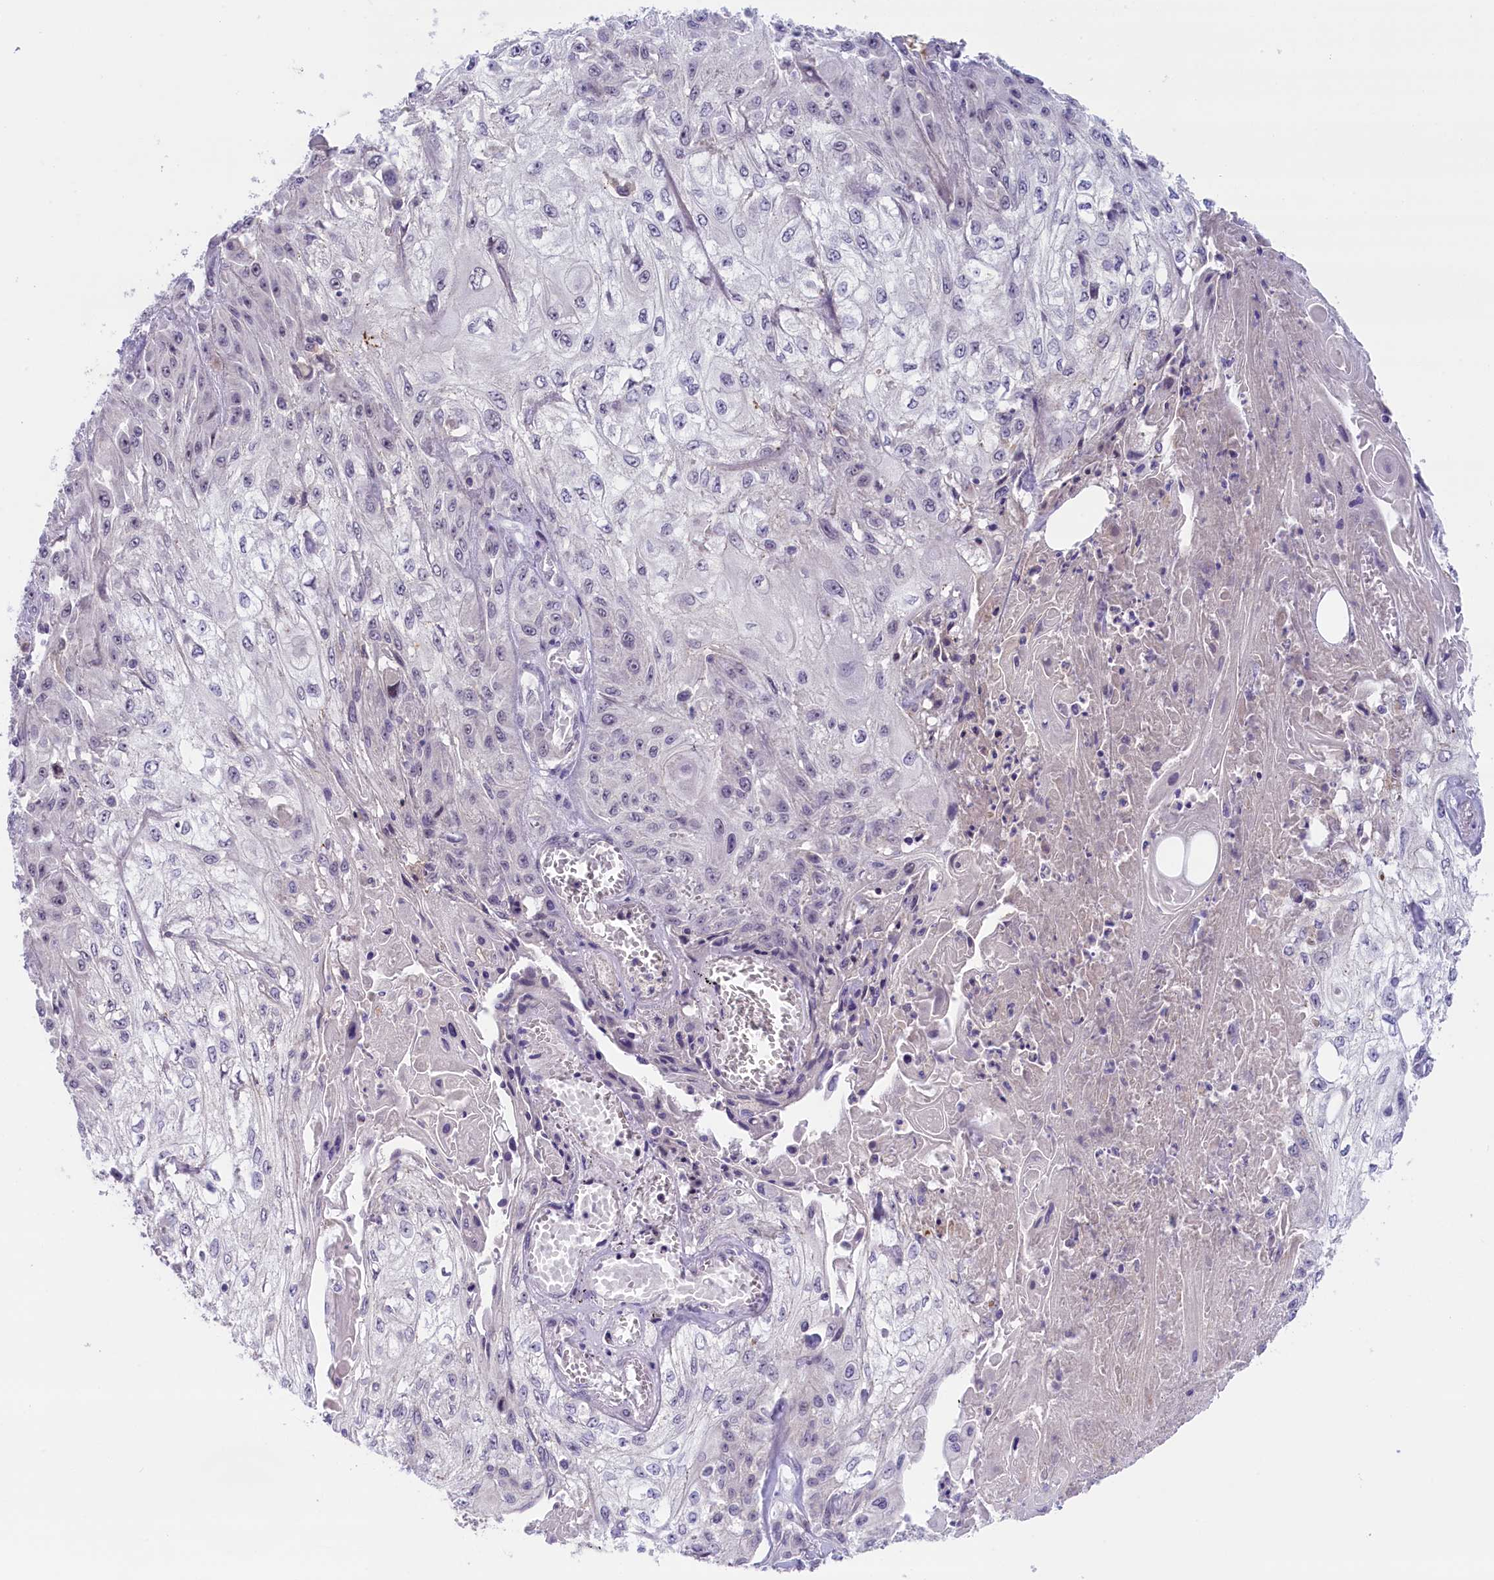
{"staining": {"intensity": "negative", "quantity": "none", "location": "none"}, "tissue": "skin cancer", "cell_type": "Tumor cells", "image_type": "cancer", "snomed": [{"axis": "morphology", "description": "Squamous cell carcinoma, NOS"}, {"axis": "morphology", "description": "Squamous cell carcinoma, metastatic, NOS"}, {"axis": "topography", "description": "Skin"}, {"axis": "topography", "description": "Lymph node"}], "caption": "A photomicrograph of skin squamous cell carcinoma stained for a protein demonstrates no brown staining in tumor cells.", "gene": "CRAMP1", "patient": {"sex": "male", "age": 75}}